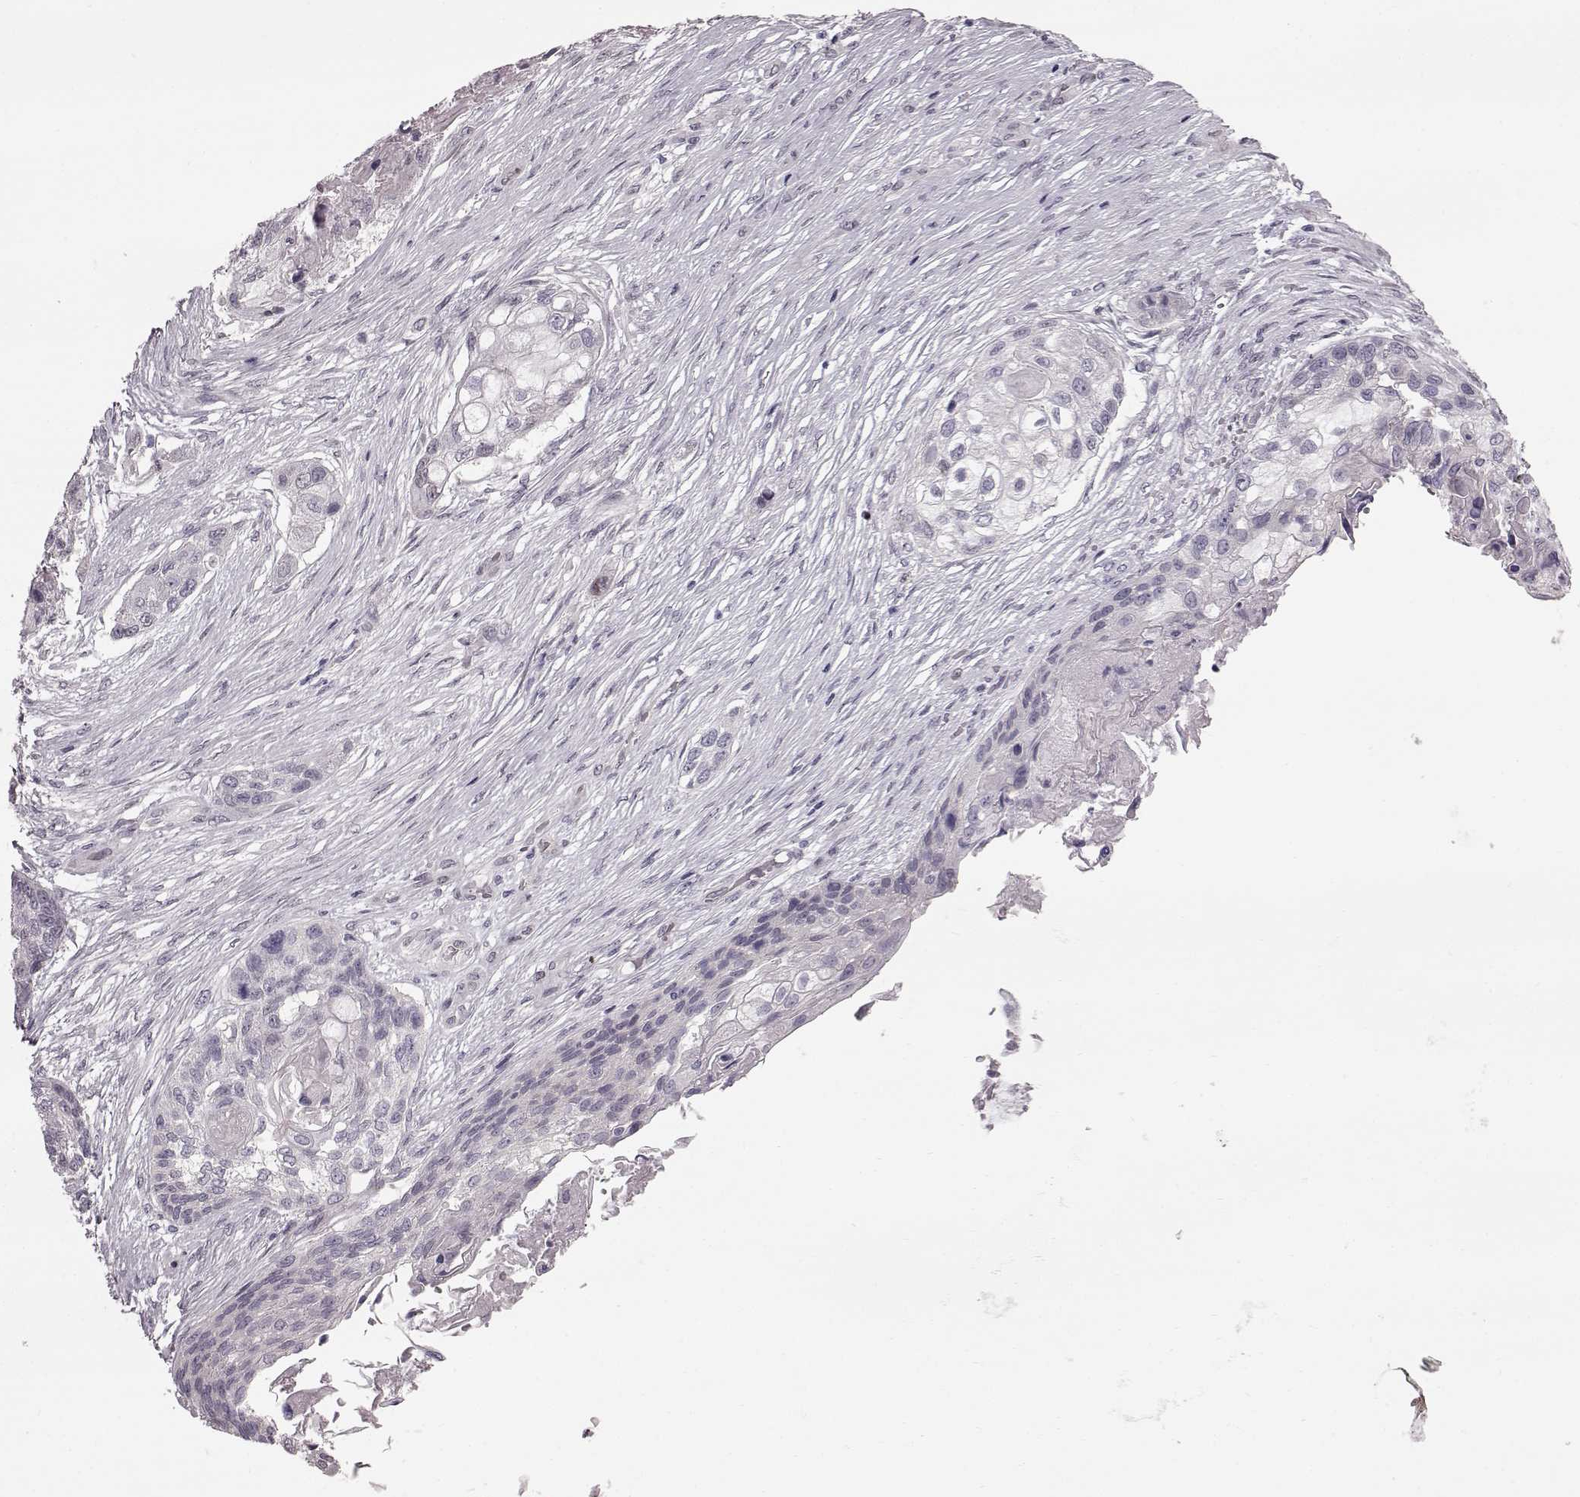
{"staining": {"intensity": "negative", "quantity": "none", "location": "none"}, "tissue": "lung cancer", "cell_type": "Tumor cells", "image_type": "cancer", "snomed": [{"axis": "morphology", "description": "Squamous cell carcinoma, NOS"}, {"axis": "topography", "description": "Lung"}], "caption": "DAB (3,3'-diaminobenzidine) immunohistochemical staining of human lung cancer demonstrates no significant staining in tumor cells.", "gene": "TCHHL1", "patient": {"sex": "male", "age": 69}}